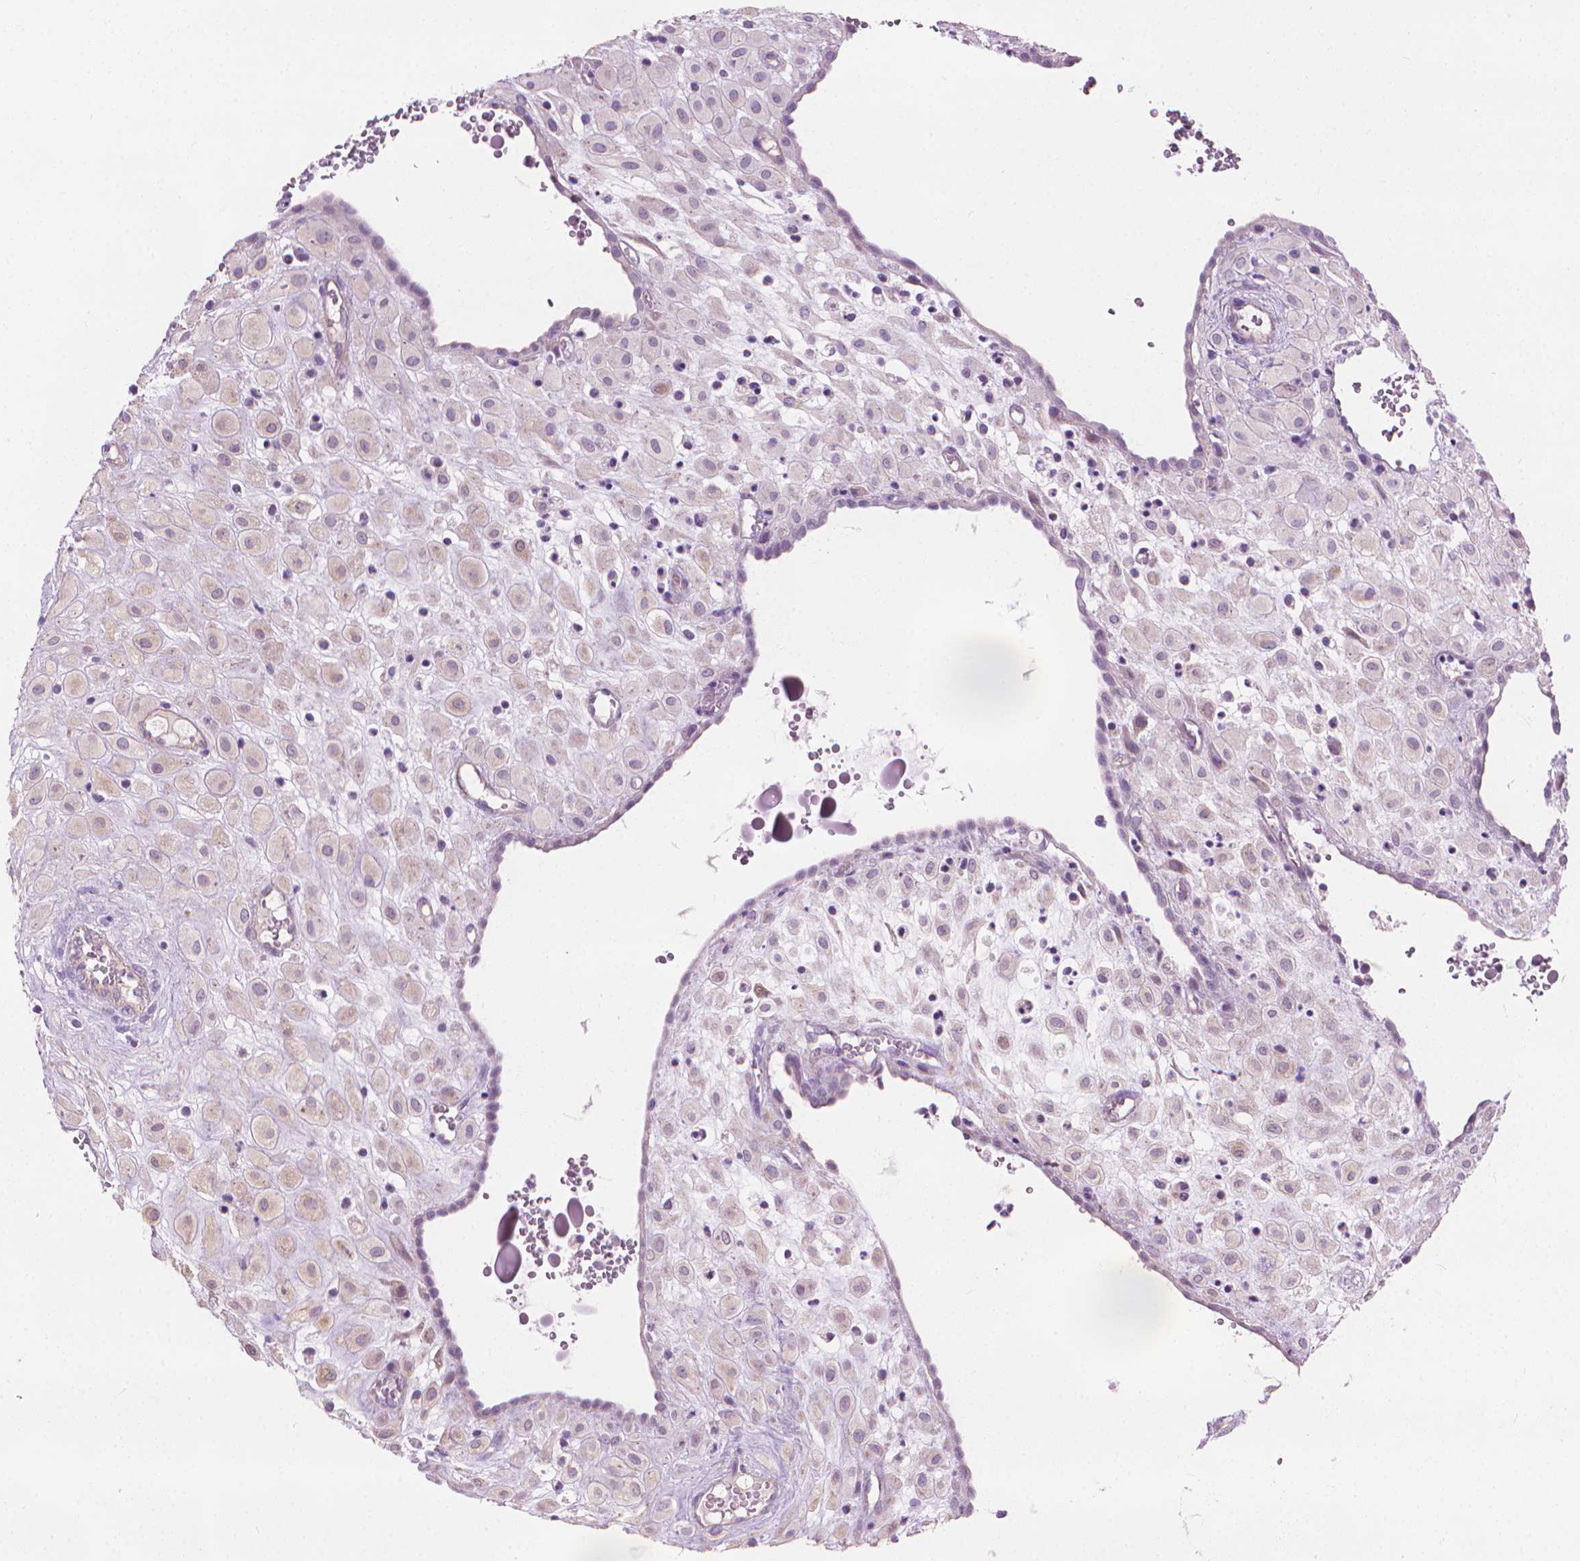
{"staining": {"intensity": "negative", "quantity": "none", "location": "none"}, "tissue": "placenta", "cell_type": "Decidual cells", "image_type": "normal", "snomed": [{"axis": "morphology", "description": "Normal tissue, NOS"}, {"axis": "topography", "description": "Placenta"}], "caption": "This is a image of immunohistochemistry staining of unremarkable placenta, which shows no expression in decidual cells.", "gene": "KRT73", "patient": {"sex": "female", "age": 24}}